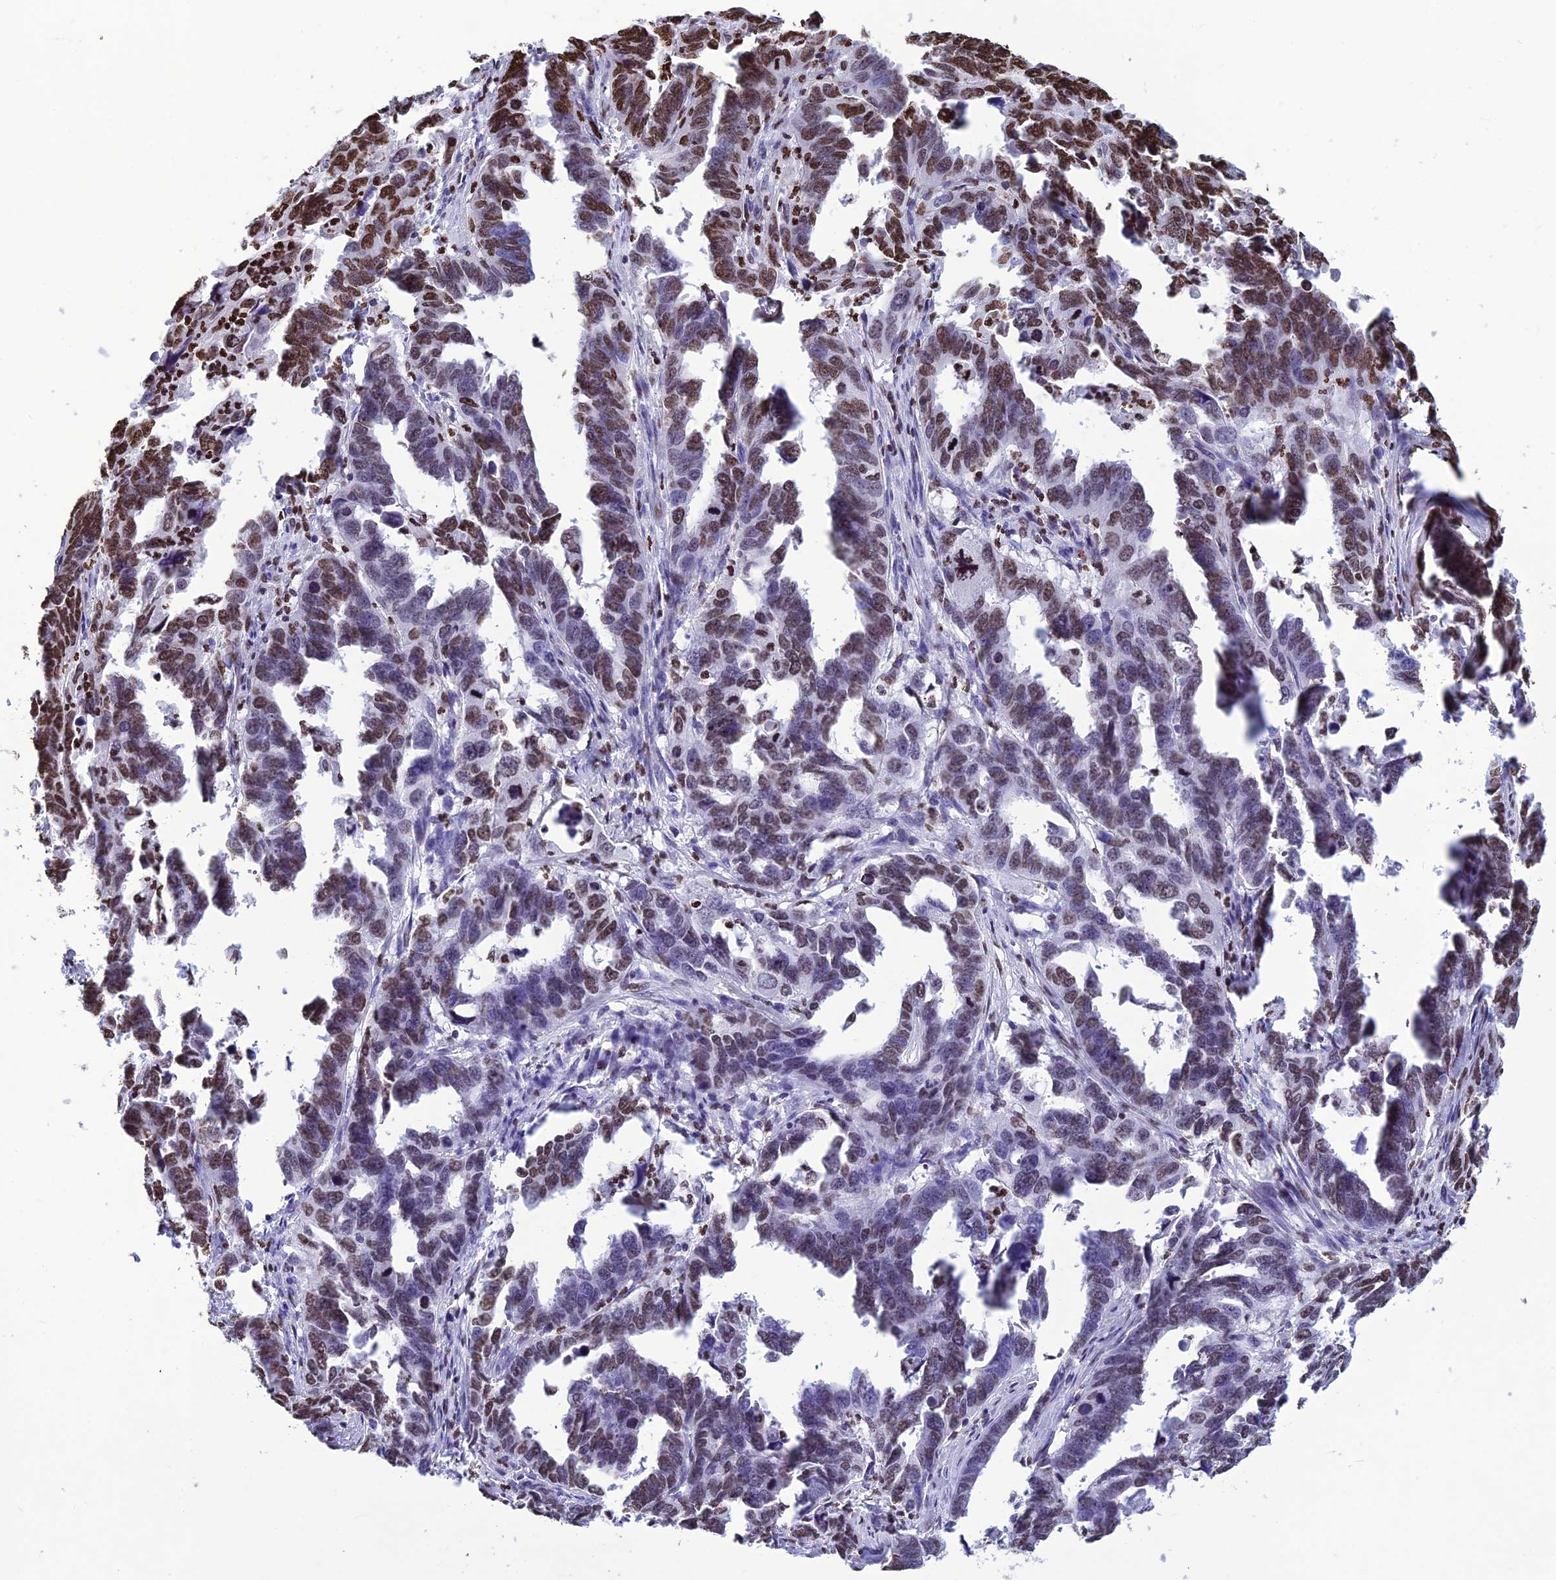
{"staining": {"intensity": "strong", "quantity": "25%-75%", "location": "nuclear"}, "tissue": "endometrial cancer", "cell_type": "Tumor cells", "image_type": "cancer", "snomed": [{"axis": "morphology", "description": "Adenocarcinoma, NOS"}, {"axis": "topography", "description": "Endometrium"}], "caption": "A histopathology image of human adenocarcinoma (endometrial) stained for a protein demonstrates strong nuclear brown staining in tumor cells. Immunohistochemistry (ihc) stains the protein of interest in brown and the nuclei are stained blue.", "gene": "AKAP17A", "patient": {"sex": "female", "age": 65}}